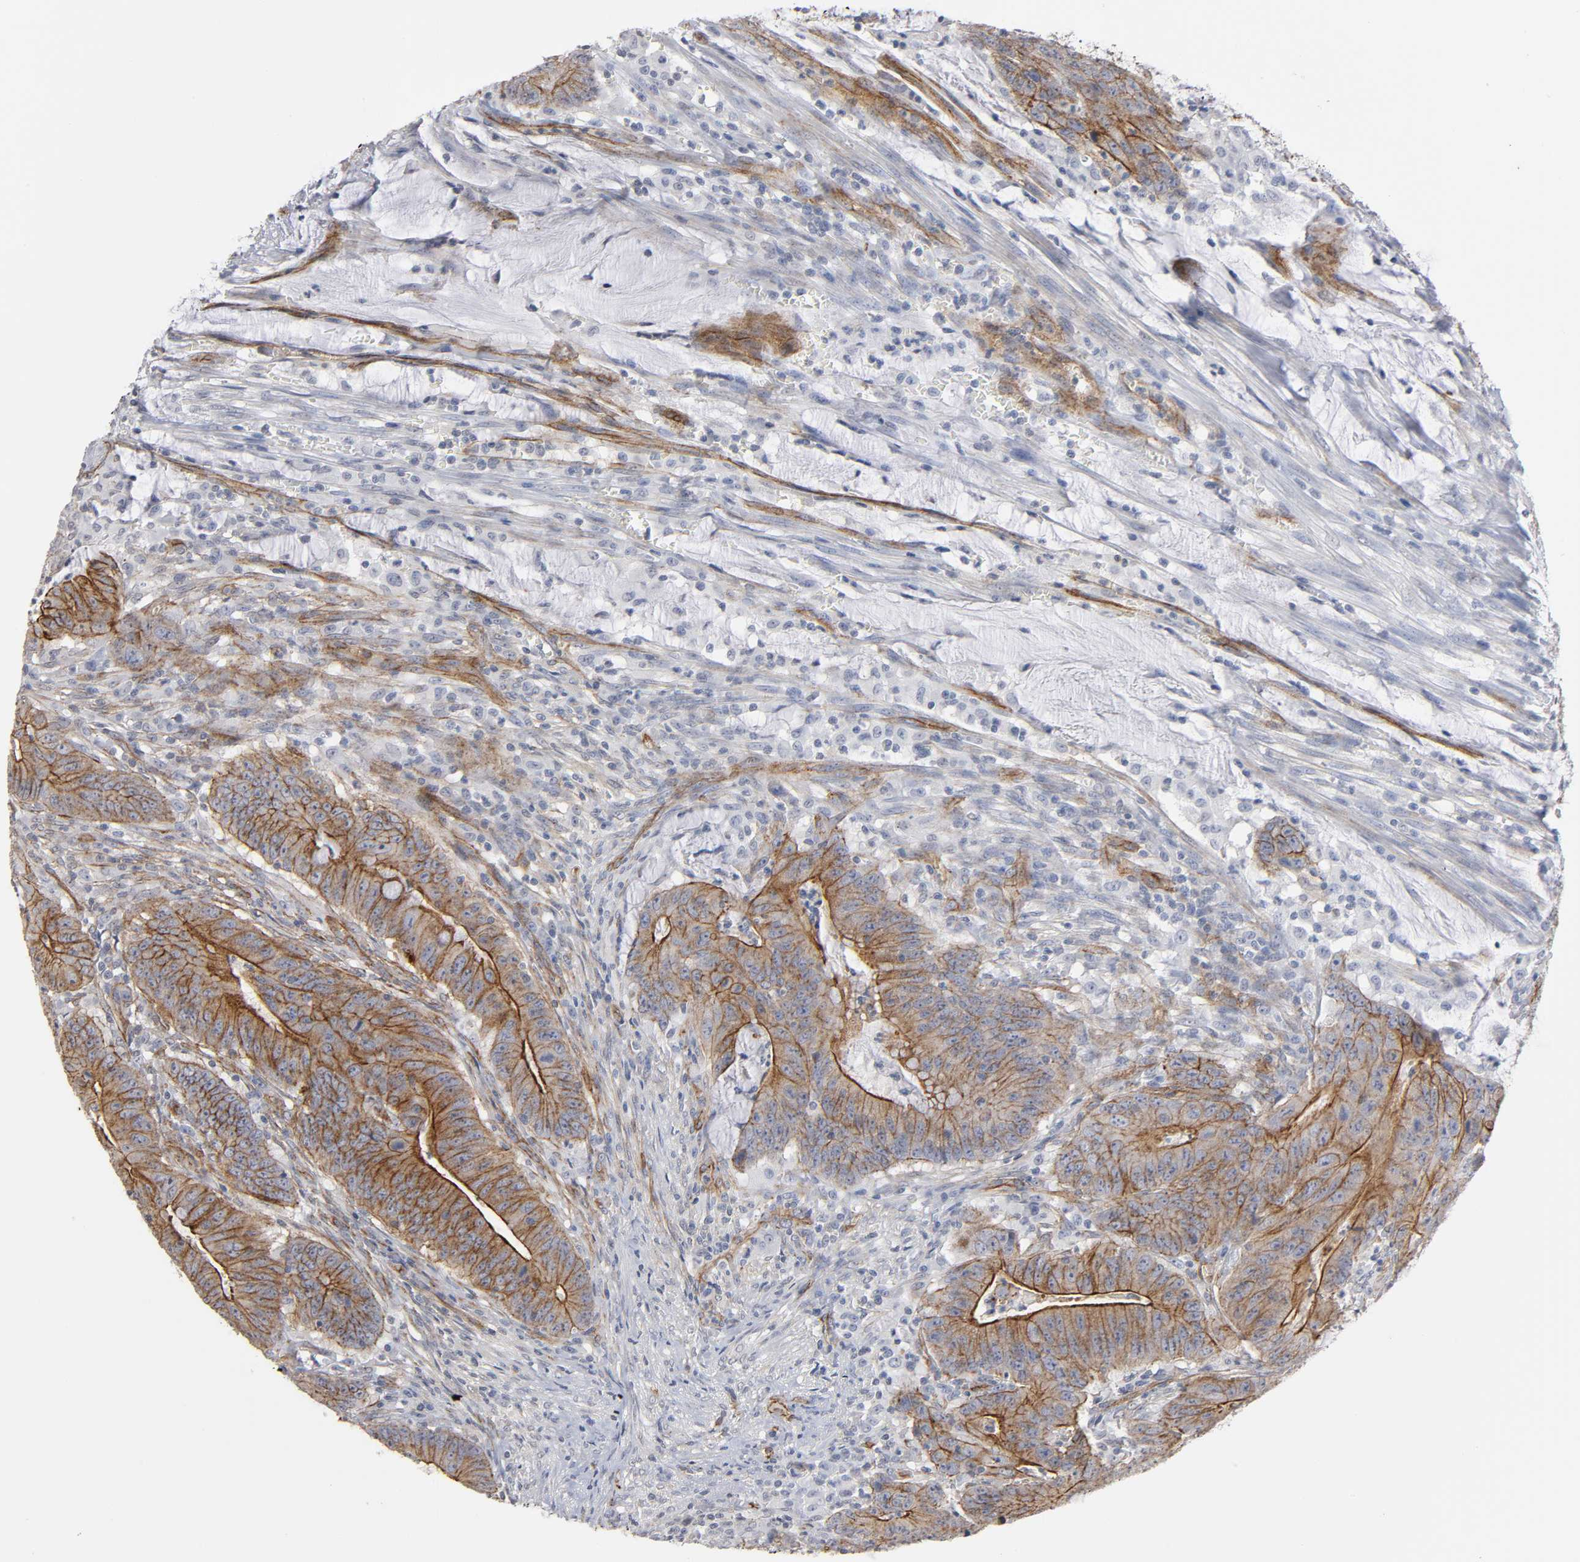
{"staining": {"intensity": "moderate", "quantity": ">75%", "location": "cytoplasmic/membranous"}, "tissue": "colorectal cancer", "cell_type": "Tumor cells", "image_type": "cancer", "snomed": [{"axis": "morphology", "description": "Adenocarcinoma, NOS"}, {"axis": "topography", "description": "Colon"}], "caption": "A brown stain highlights moderate cytoplasmic/membranous positivity of a protein in human colorectal adenocarcinoma tumor cells.", "gene": "SPTAN1", "patient": {"sex": "male", "age": 45}}